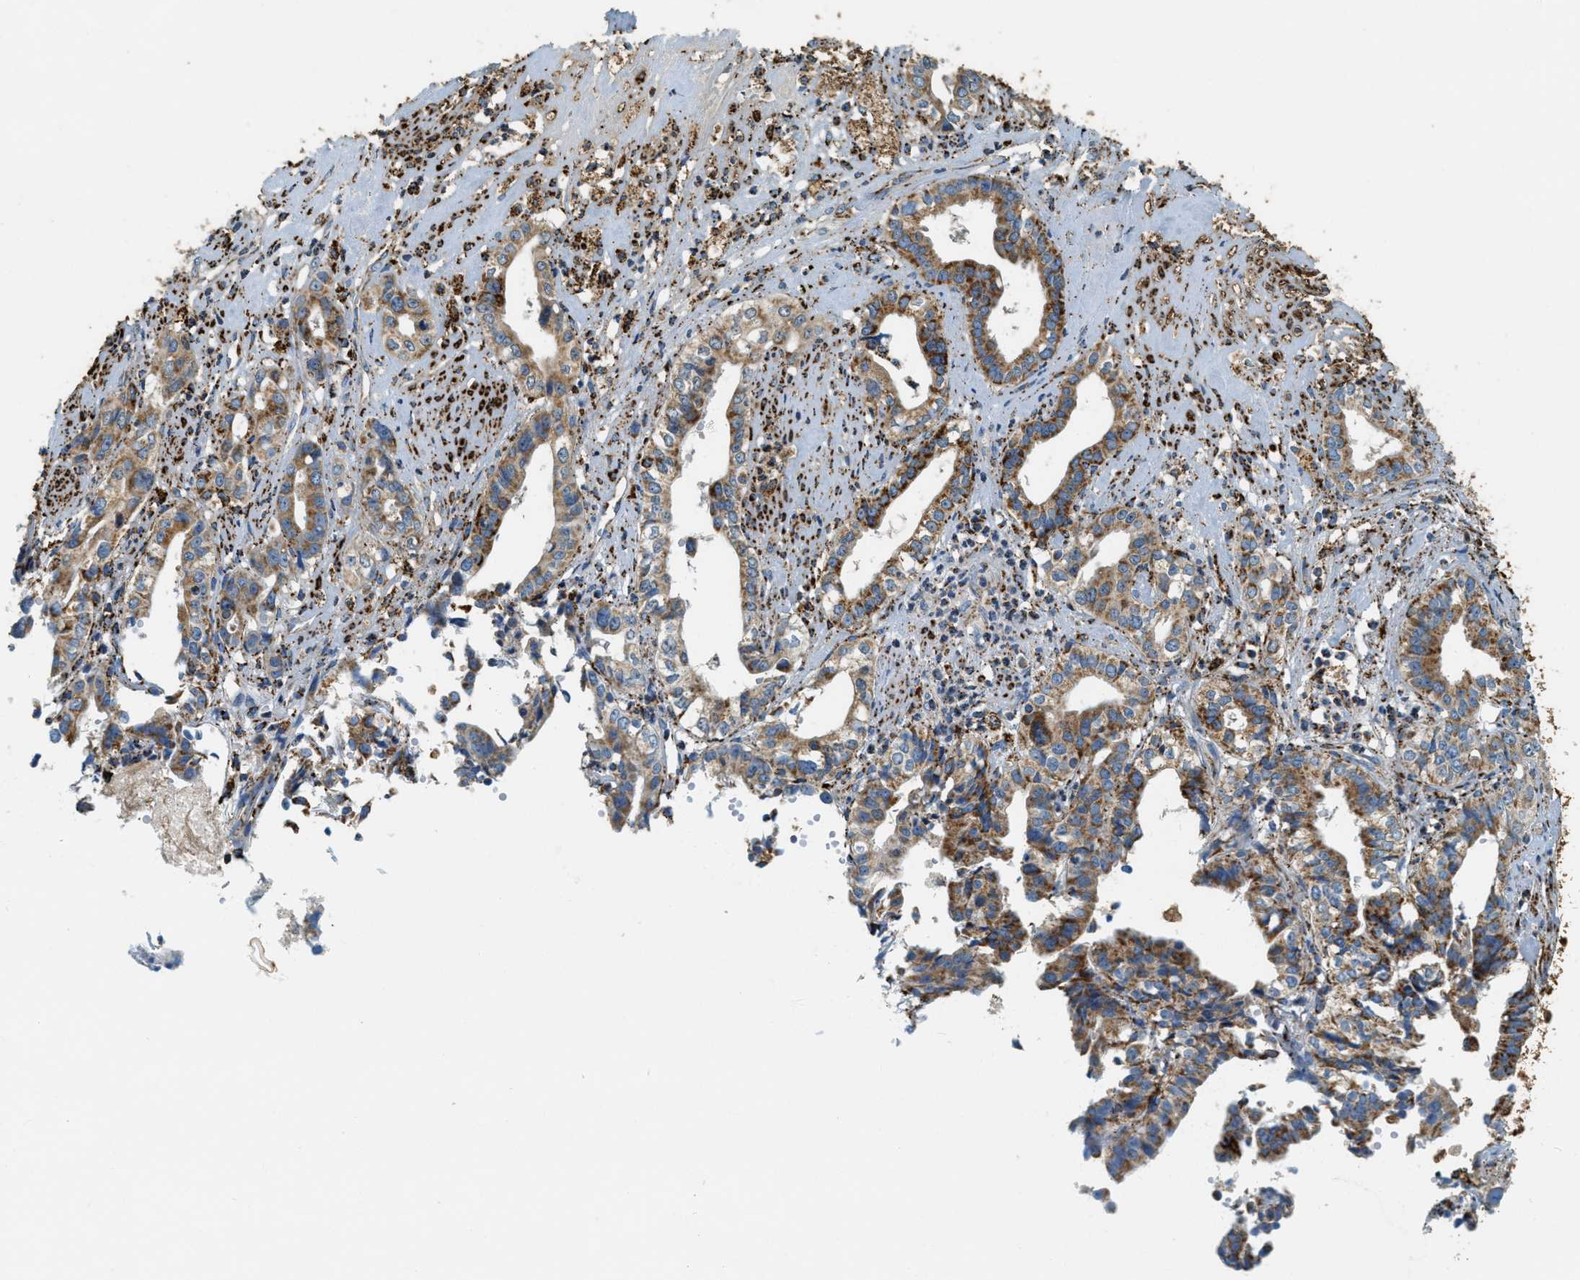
{"staining": {"intensity": "moderate", "quantity": ">75%", "location": "cytoplasmic/membranous"}, "tissue": "liver cancer", "cell_type": "Tumor cells", "image_type": "cancer", "snomed": [{"axis": "morphology", "description": "Cholangiocarcinoma"}, {"axis": "topography", "description": "Liver"}], "caption": "Immunohistochemistry of human liver cancer displays medium levels of moderate cytoplasmic/membranous staining in approximately >75% of tumor cells.", "gene": "HLCS", "patient": {"sex": "female", "age": 61}}